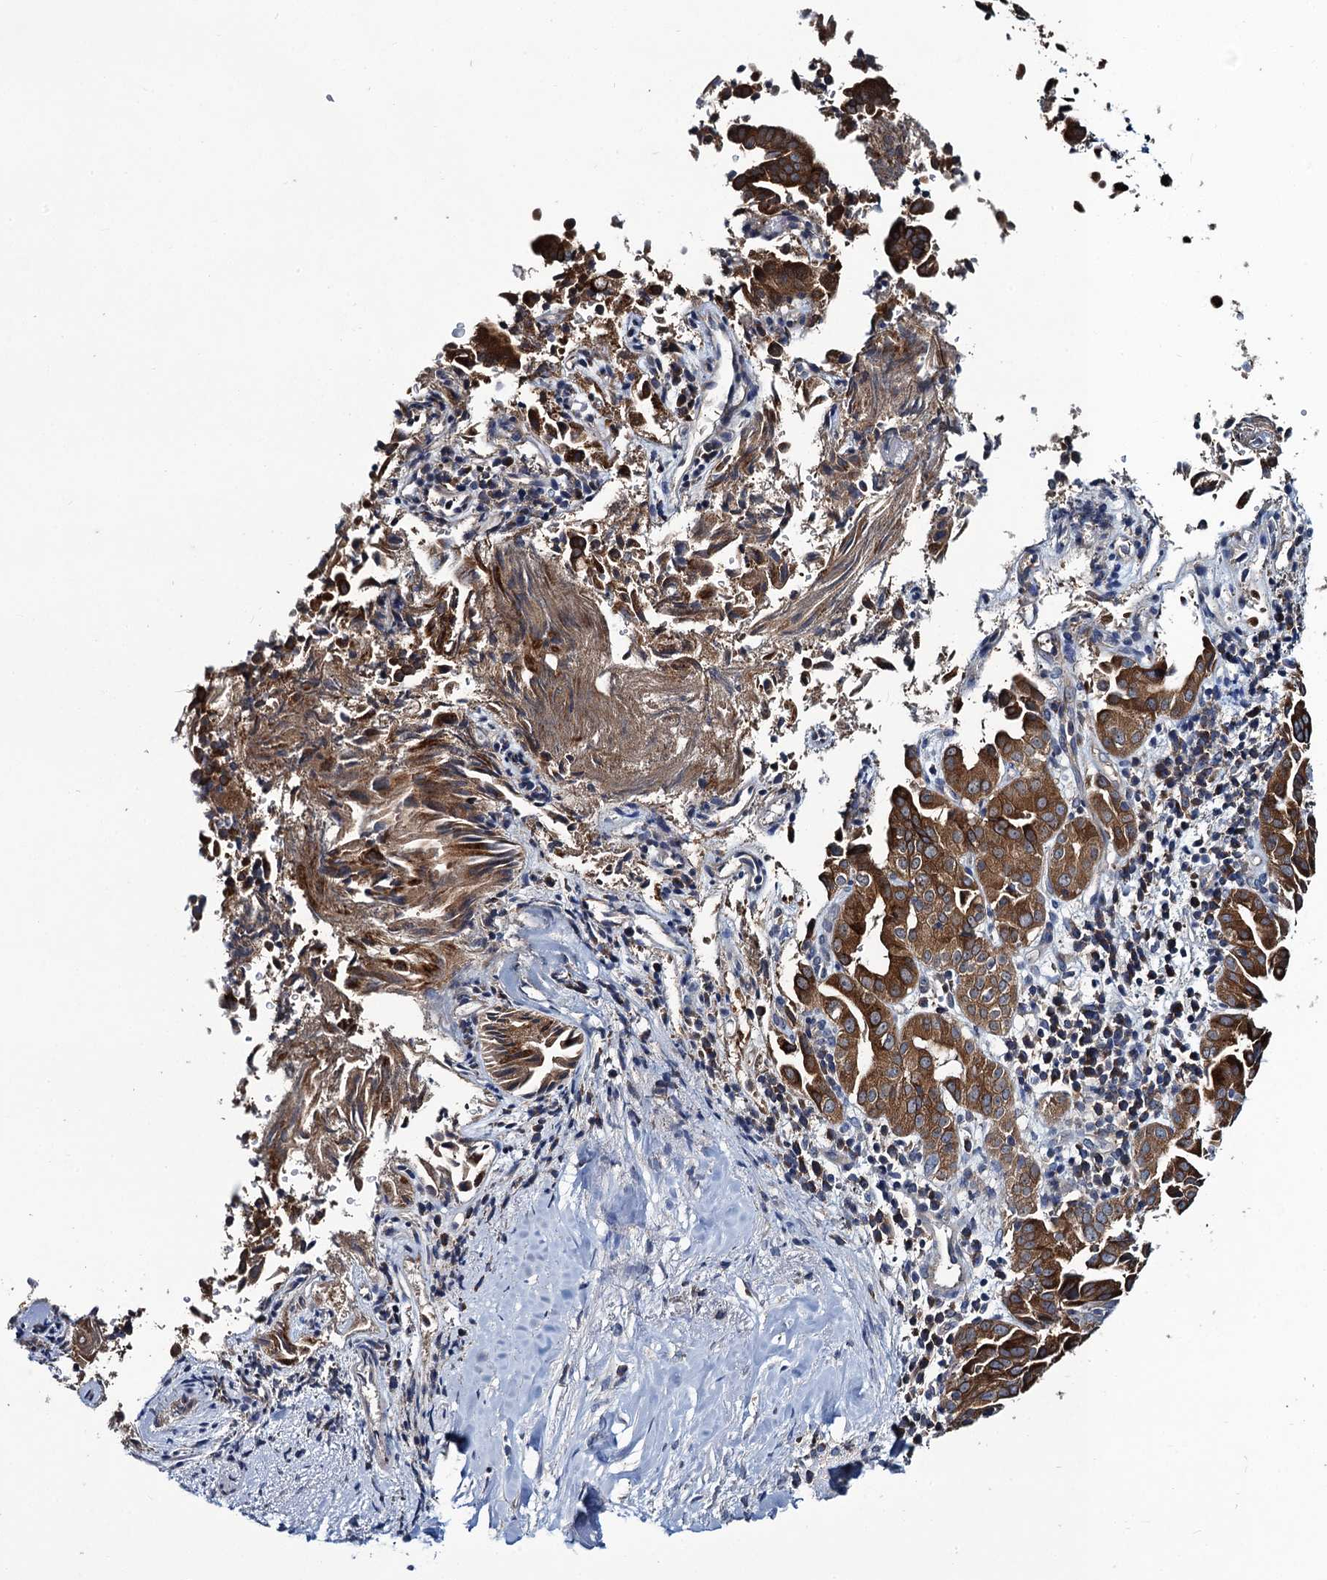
{"staining": {"intensity": "strong", "quantity": ">75%", "location": "cytoplasmic/membranous"}, "tissue": "liver cancer", "cell_type": "Tumor cells", "image_type": "cancer", "snomed": [{"axis": "morphology", "description": "Cholangiocarcinoma"}, {"axis": "topography", "description": "Liver"}], "caption": "Immunohistochemical staining of human liver cancer (cholangiocarcinoma) exhibits strong cytoplasmic/membranous protein positivity in about >75% of tumor cells. Nuclei are stained in blue.", "gene": "SNAP29", "patient": {"sex": "female", "age": 75}}